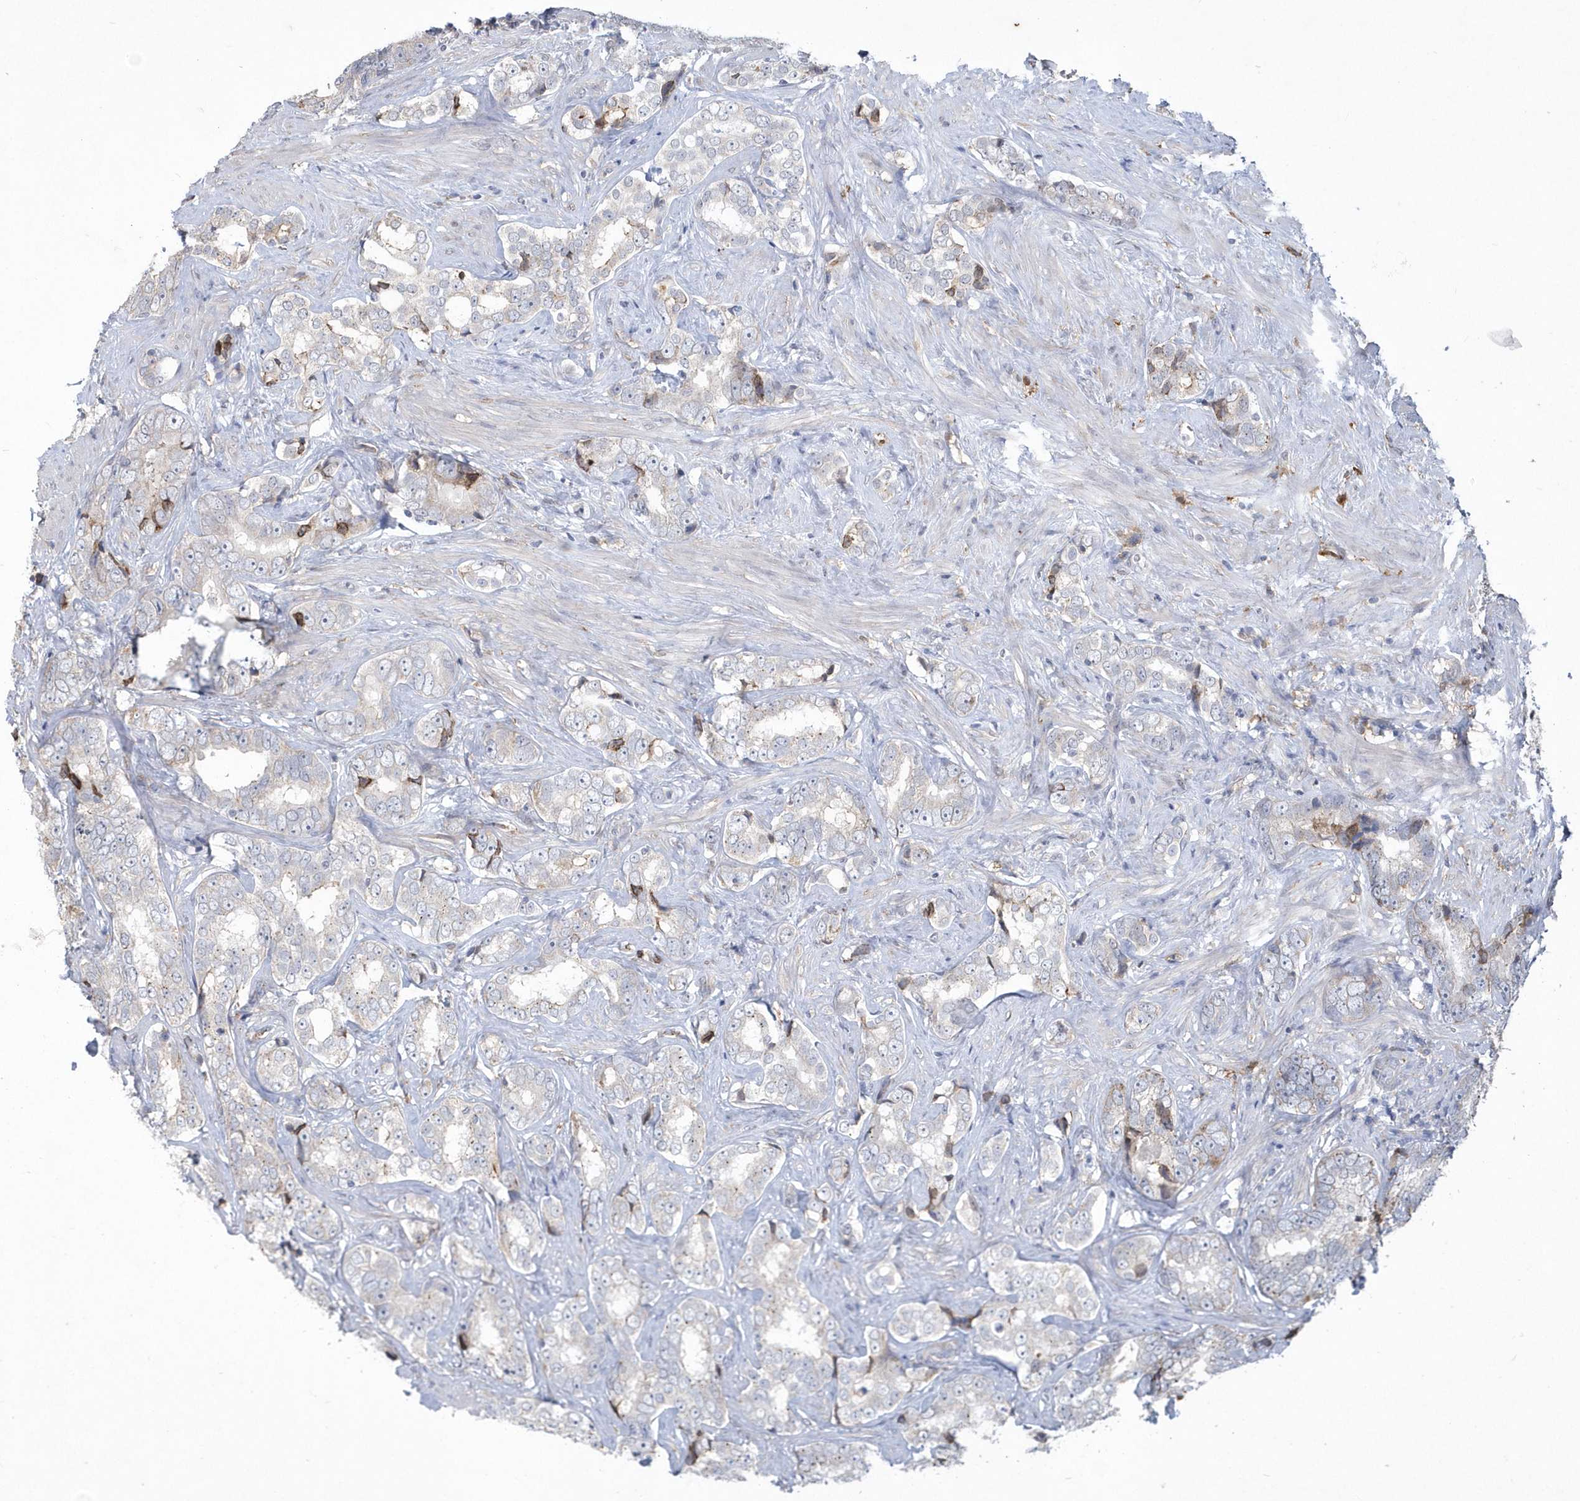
{"staining": {"intensity": "weak", "quantity": "<25%", "location": "cytoplasmic/membranous"}, "tissue": "prostate cancer", "cell_type": "Tumor cells", "image_type": "cancer", "snomed": [{"axis": "morphology", "description": "Adenocarcinoma, High grade"}, {"axis": "topography", "description": "Prostate"}], "caption": "This is a micrograph of immunohistochemistry (IHC) staining of prostate cancer (high-grade adenocarcinoma), which shows no staining in tumor cells.", "gene": "TSPEAR", "patient": {"sex": "male", "age": 66}}